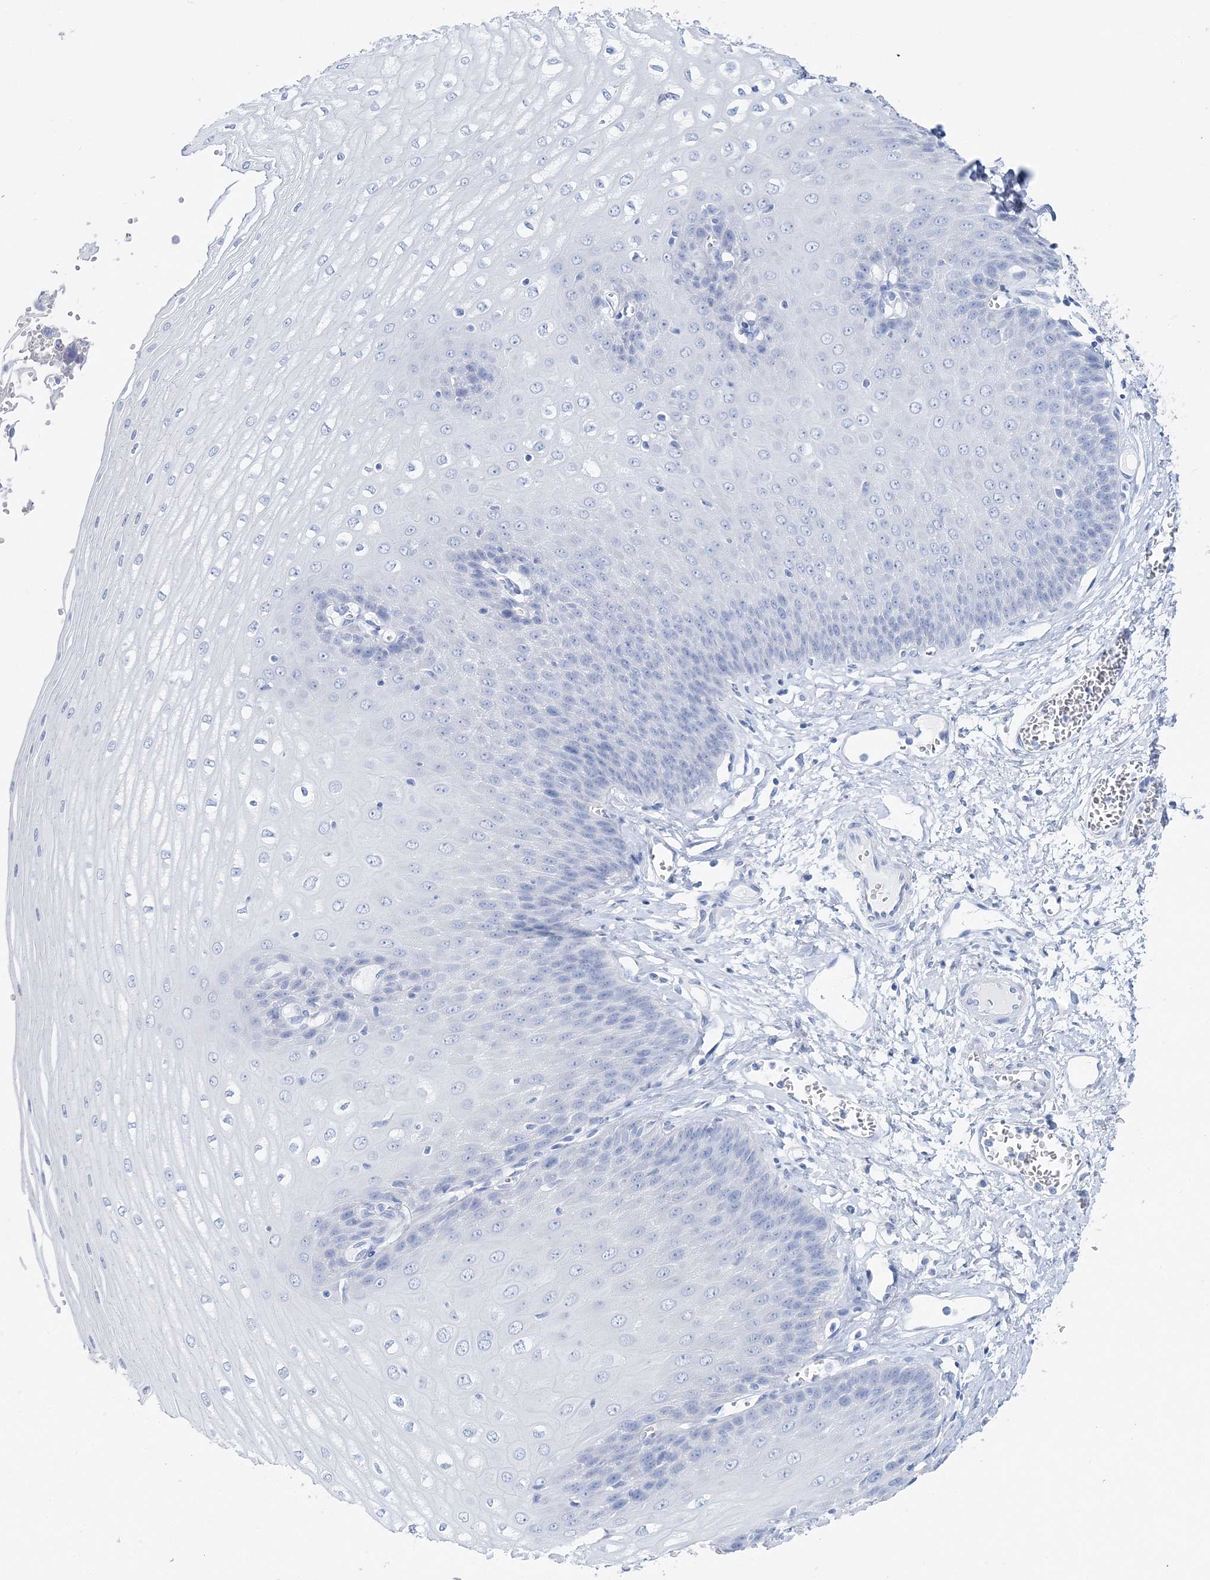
{"staining": {"intensity": "negative", "quantity": "none", "location": "none"}, "tissue": "esophagus", "cell_type": "Squamous epithelial cells", "image_type": "normal", "snomed": [{"axis": "morphology", "description": "Normal tissue, NOS"}, {"axis": "topography", "description": "Esophagus"}], "caption": "This micrograph is of unremarkable esophagus stained with IHC to label a protein in brown with the nuclei are counter-stained blue. There is no expression in squamous epithelial cells. Brightfield microscopy of immunohistochemistry (IHC) stained with DAB (3,3'-diaminobenzidine) (brown) and hematoxylin (blue), captured at high magnification.", "gene": "TSPYL6", "patient": {"sex": "male", "age": 60}}